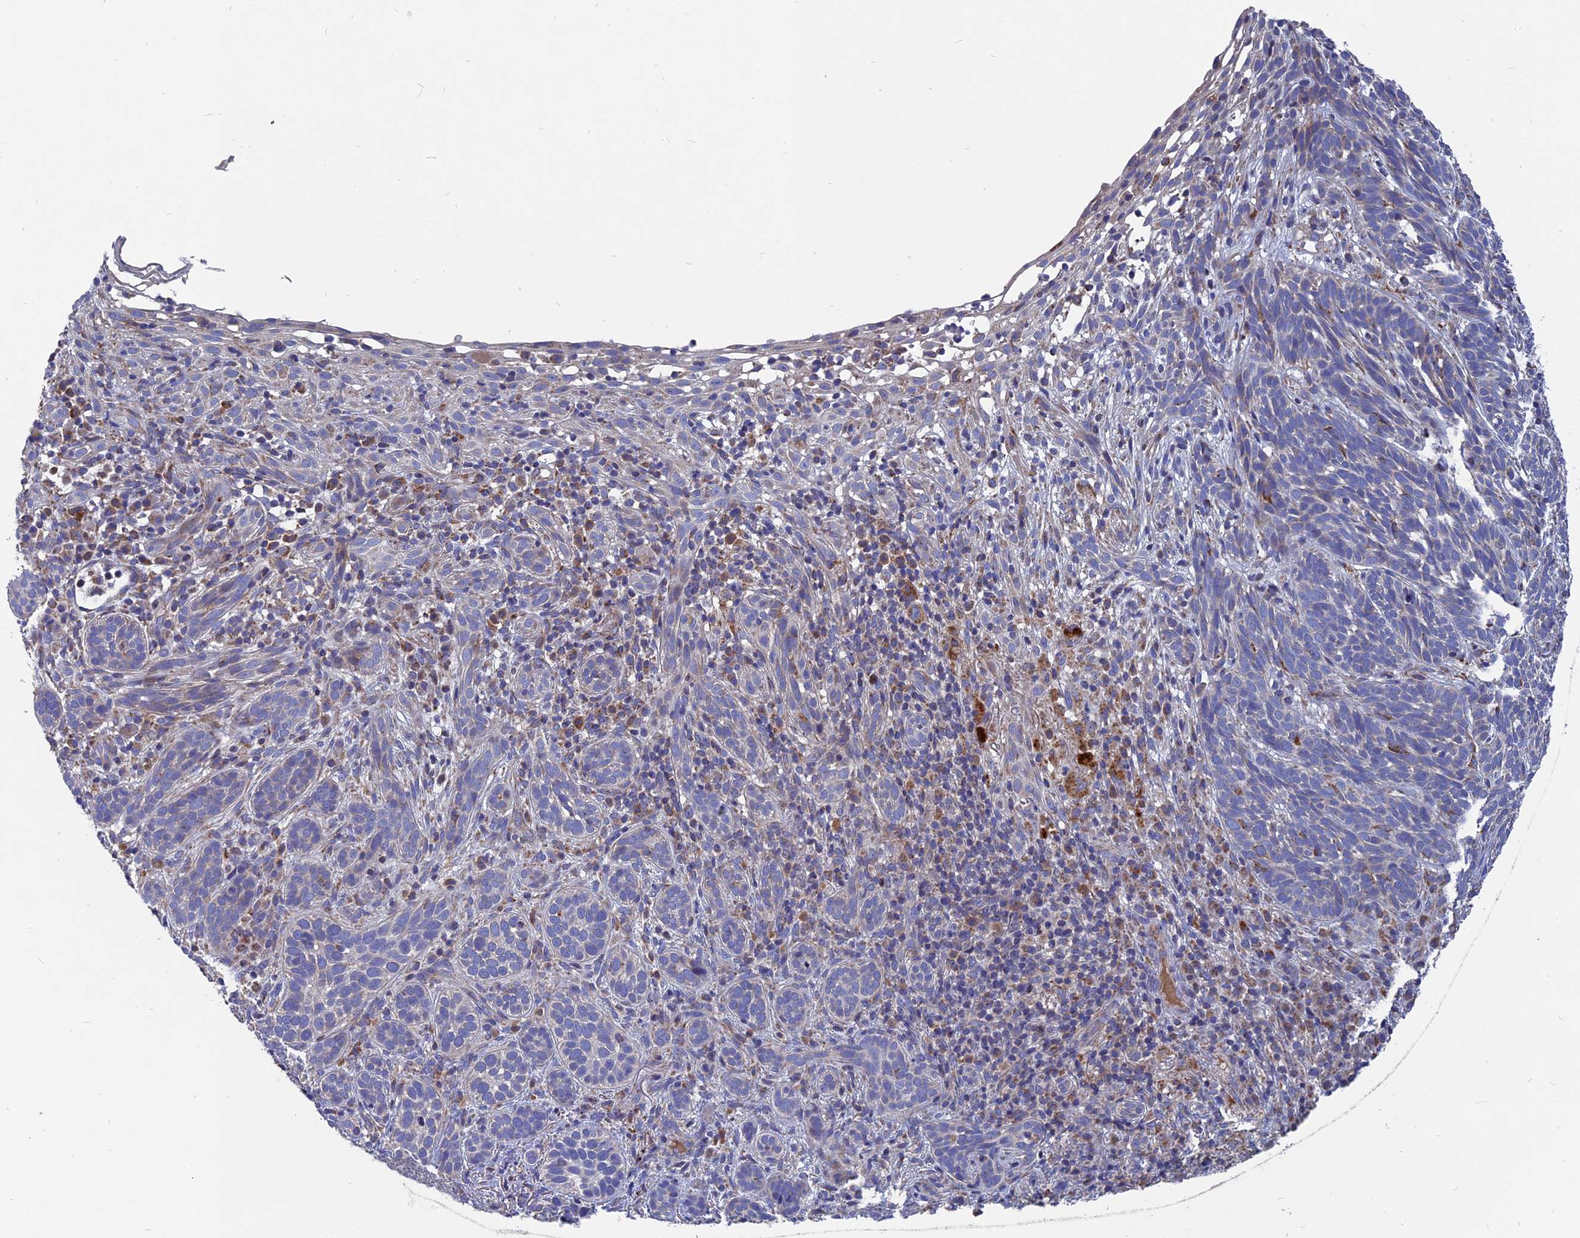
{"staining": {"intensity": "negative", "quantity": "none", "location": "none"}, "tissue": "skin cancer", "cell_type": "Tumor cells", "image_type": "cancer", "snomed": [{"axis": "morphology", "description": "Basal cell carcinoma"}, {"axis": "topography", "description": "Skin"}], "caption": "The immunohistochemistry (IHC) image has no significant expression in tumor cells of skin cancer (basal cell carcinoma) tissue.", "gene": "TGFA", "patient": {"sex": "male", "age": 71}}